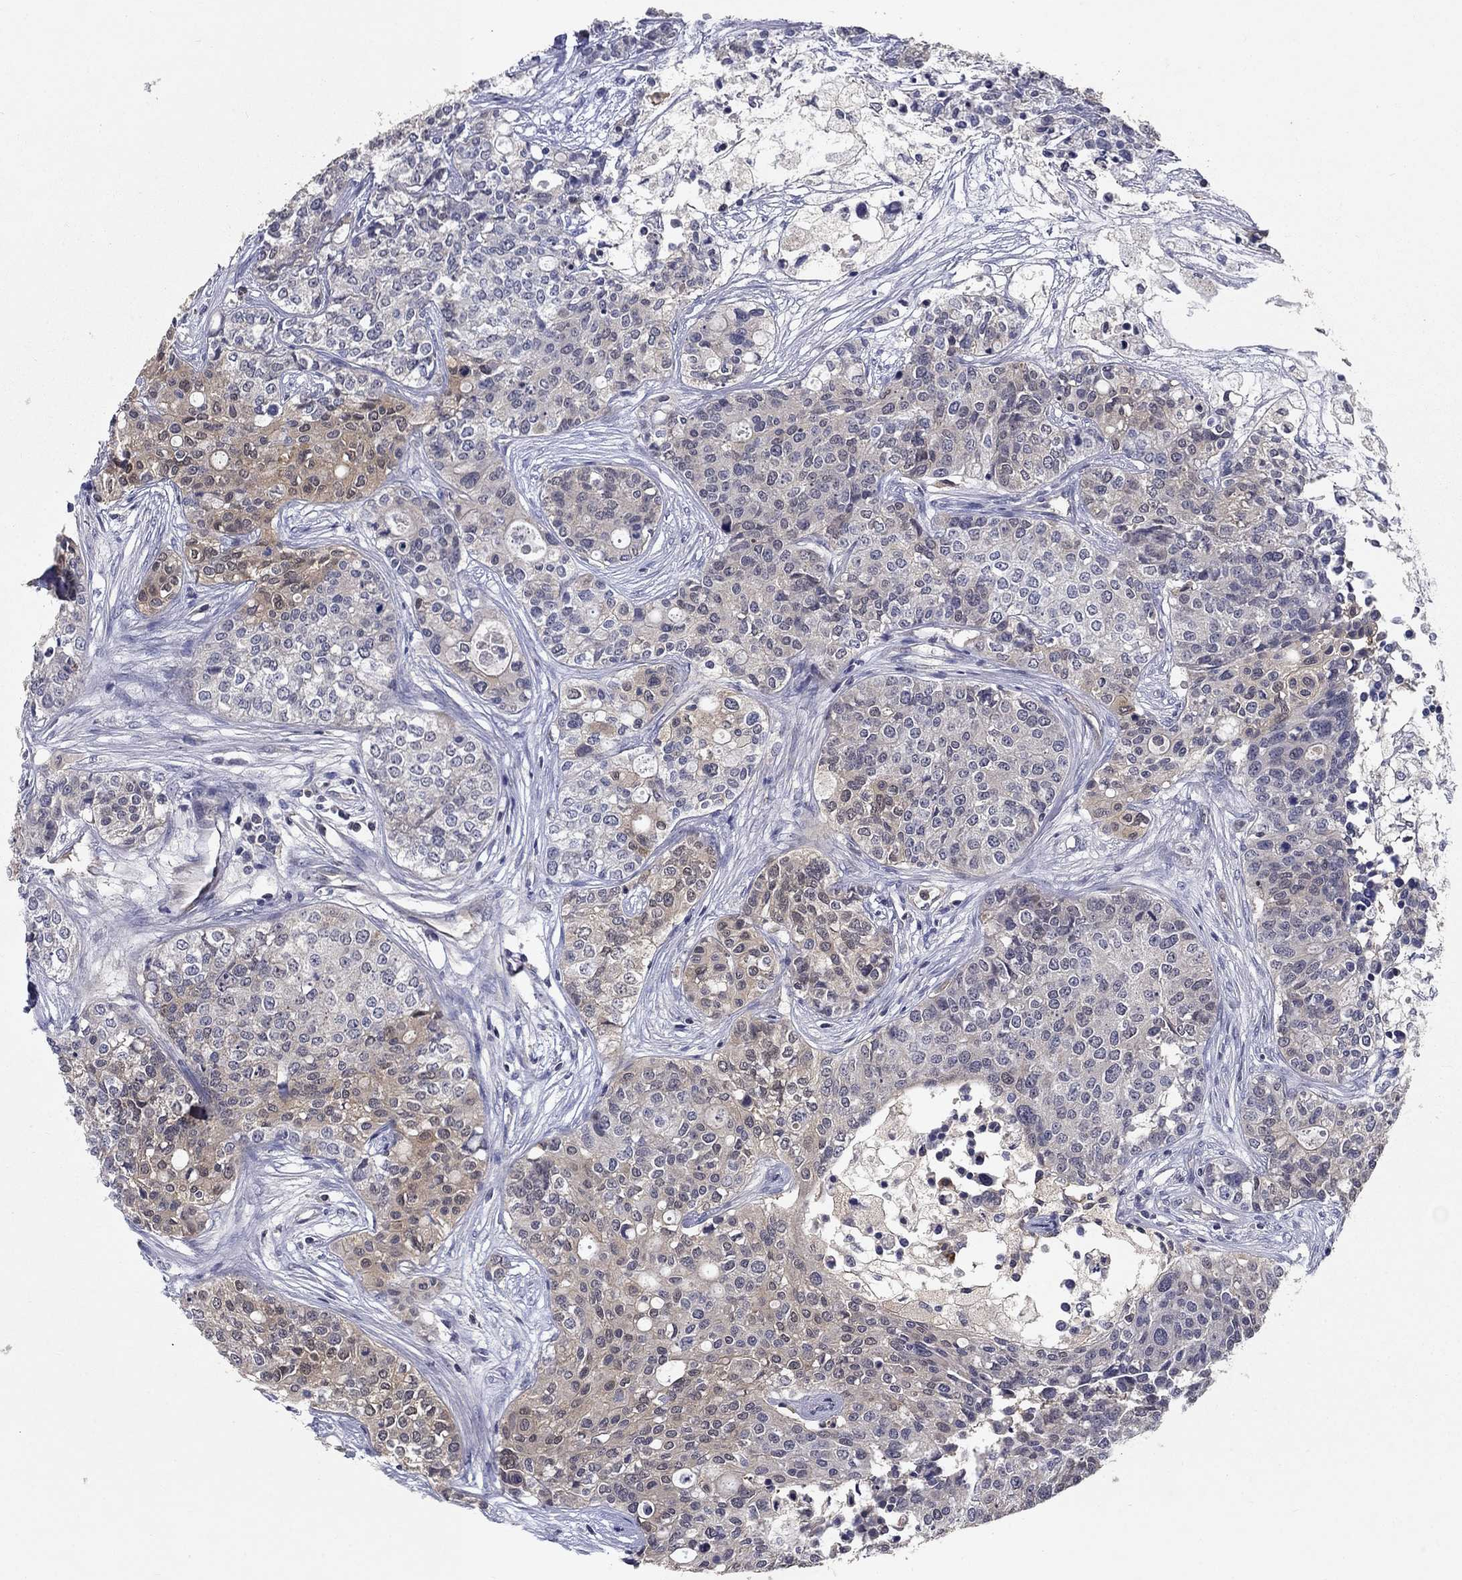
{"staining": {"intensity": "weak", "quantity": "<25%", "location": "cytoplasmic/membranous"}, "tissue": "carcinoid", "cell_type": "Tumor cells", "image_type": "cancer", "snomed": [{"axis": "morphology", "description": "Carcinoid, malignant, NOS"}, {"axis": "topography", "description": "Colon"}], "caption": "High magnification brightfield microscopy of malignant carcinoid stained with DAB (3,3'-diaminobenzidine) (brown) and counterstained with hematoxylin (blue): tumor cells show no significant expression.", "gene": "GLTP", "patient": {"sex": "male", "age": 81}}